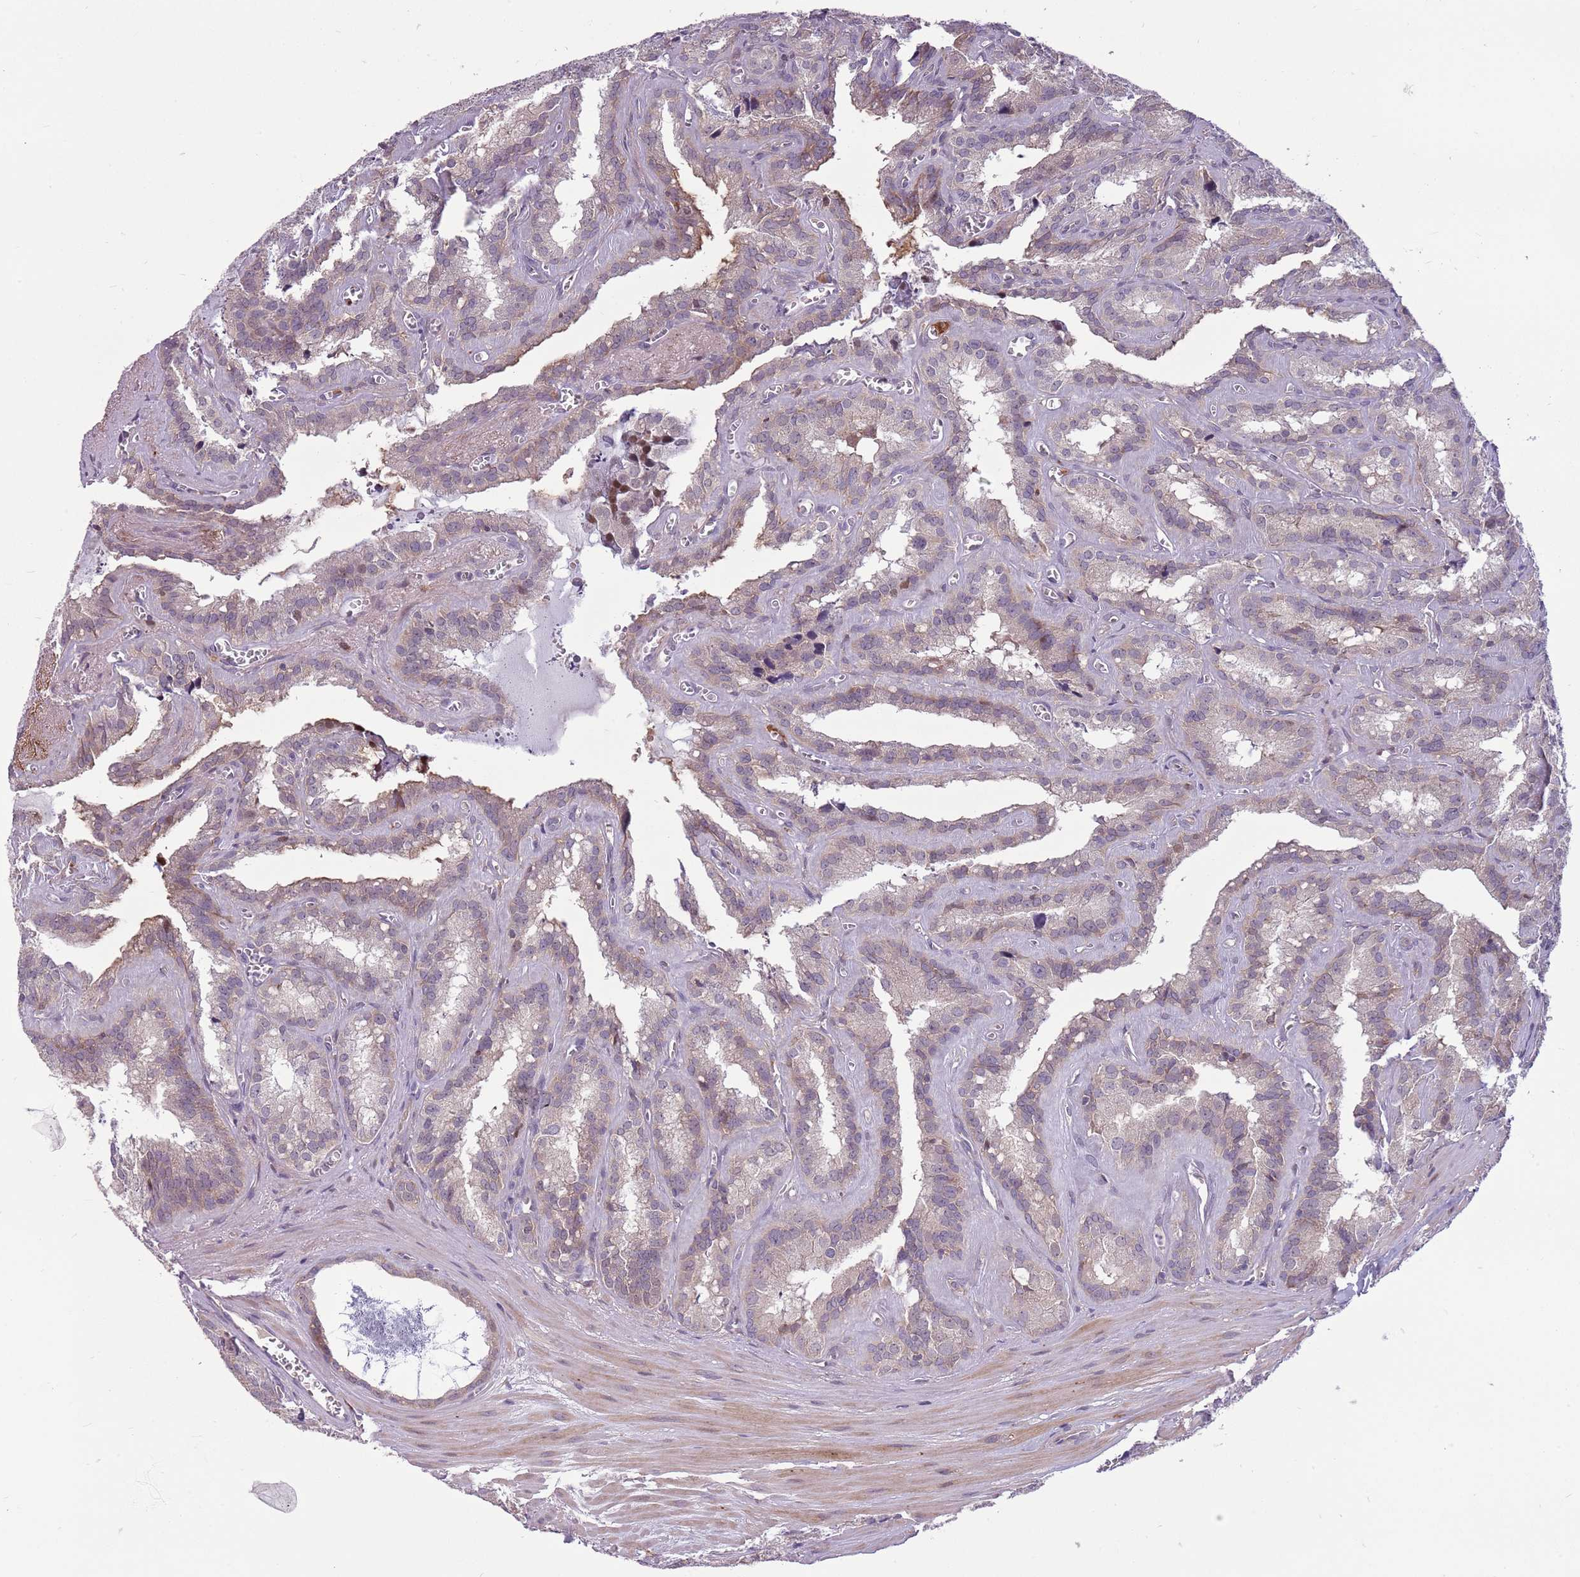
{"staining": {"intensity": "weak", "quantity": "25%-75%", "location": "cytoplasmic/membranous"}, "tissue": "seminal vesicle", "cell_type": "Glandular cells", "image_type": "normal", "snomed": [{"axis": "morphology", "description": "Normal tissue, NOS"}, {"axis": "topography", "description": "Prostate"}, {"axis": "topography", "description": "Seminal veicle"}], "caption": "IHC (DAB) staining of unremarkable seminal vesicle demonstrates weak cytoplasmic/membranous protein expression in about 25%-75% of glandular cells.", "gene": "PPP1R27", "patient": {"sex": "male", "age": 59}}